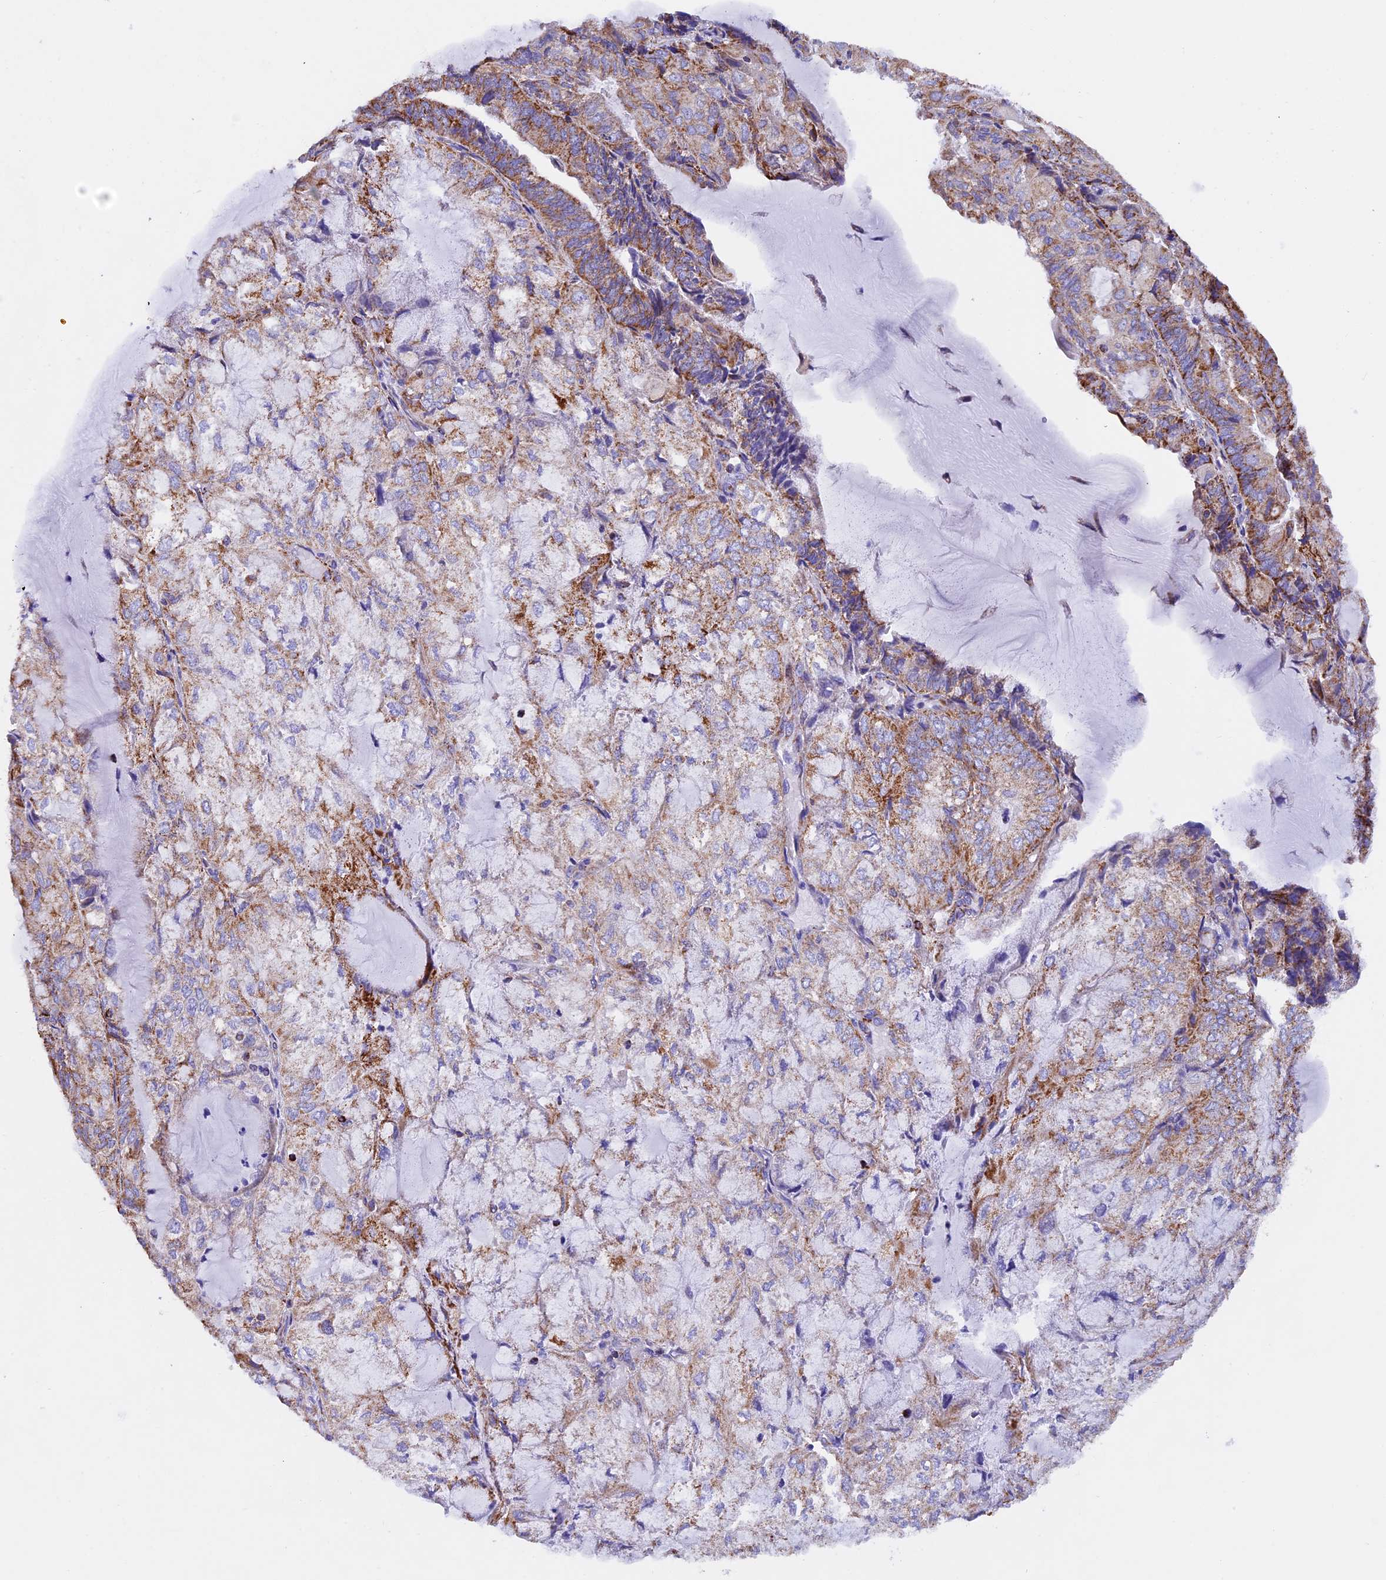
{"staining": {"intensity": "moderate", "quantity": "25%-75%", "location": "cytoplasmic/membranous"}, "tissue": "endometrial cancer", "cell_type": "Tumor cells", "image_type": "cancer", "snomed": [{"axis": "morphology", "description": "Adenocarcinoma, NOS"}, {"axis": "topography", "description": "Endometrium"}], "caption": "A micrograph of human endometrial cancer (adenocarcinoma) stained for a protein shows moderate cytoplasmic/membranous brown staining in tumor cells.", "gene": "SLC8B1", "patient": {"sex": "female", "age": 81}}